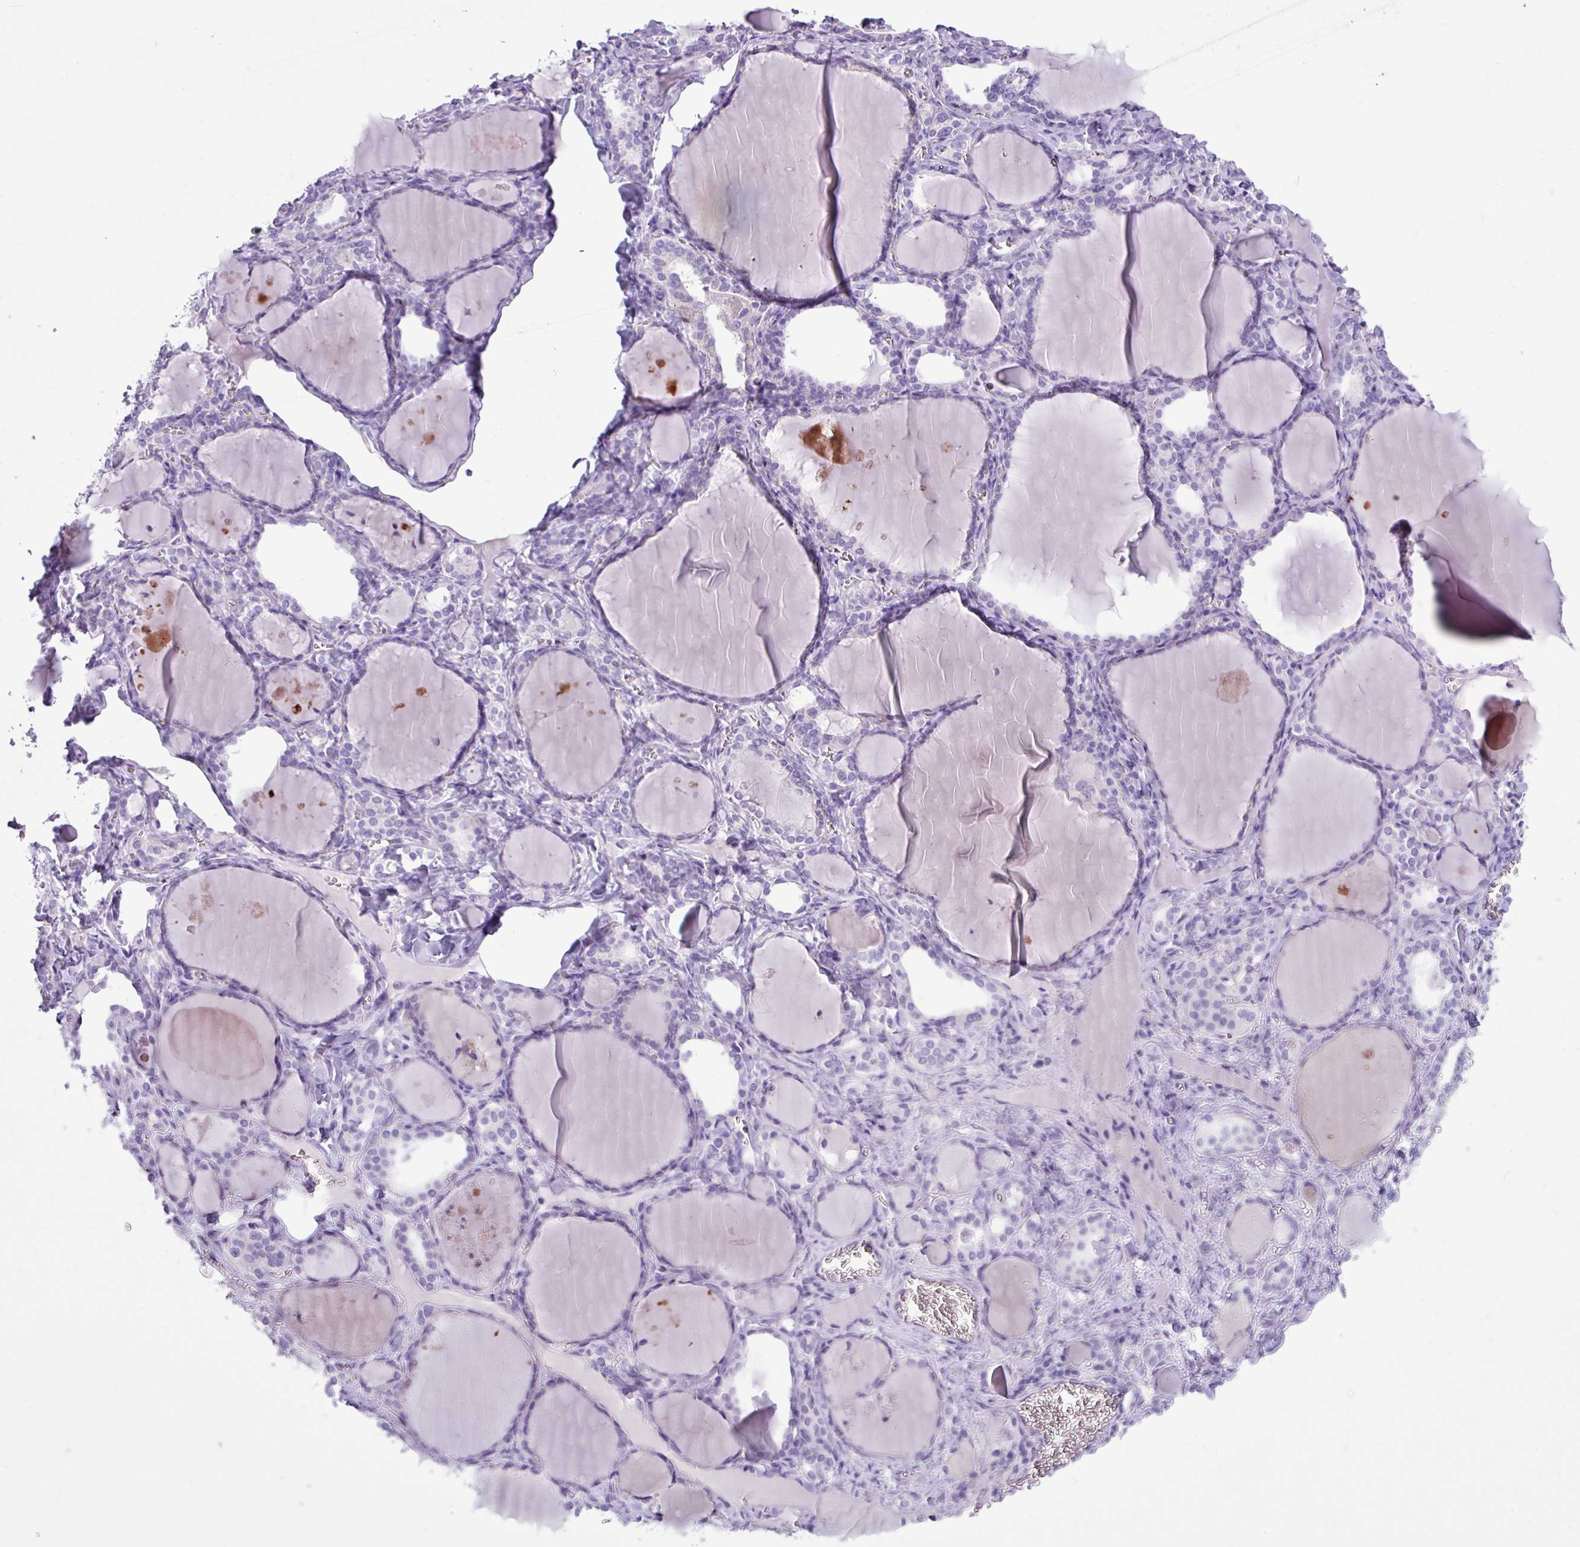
{"staining": {"intensity": "negative", "quantity": "none", "location": "none"}, "tissue": "thyroid gland", "cell_type": "Glandular cells", "image_type": "normal", "snomed": [{"axis": "morphology", "description": "Normal tissue, NOS"}, {"axis": "topography", "description": "Thyroid gland"}], "caption": "Immunohistochemistry photomicrograph of unremarkable thyroid gland: human thyroid gland stained with DAB reveals no significant protein staining in glandular cells. (DAB immunohistochemistry, high magnification).", "gene": "CYSTM1", "patient": {"sex": "female", "age": 42}}